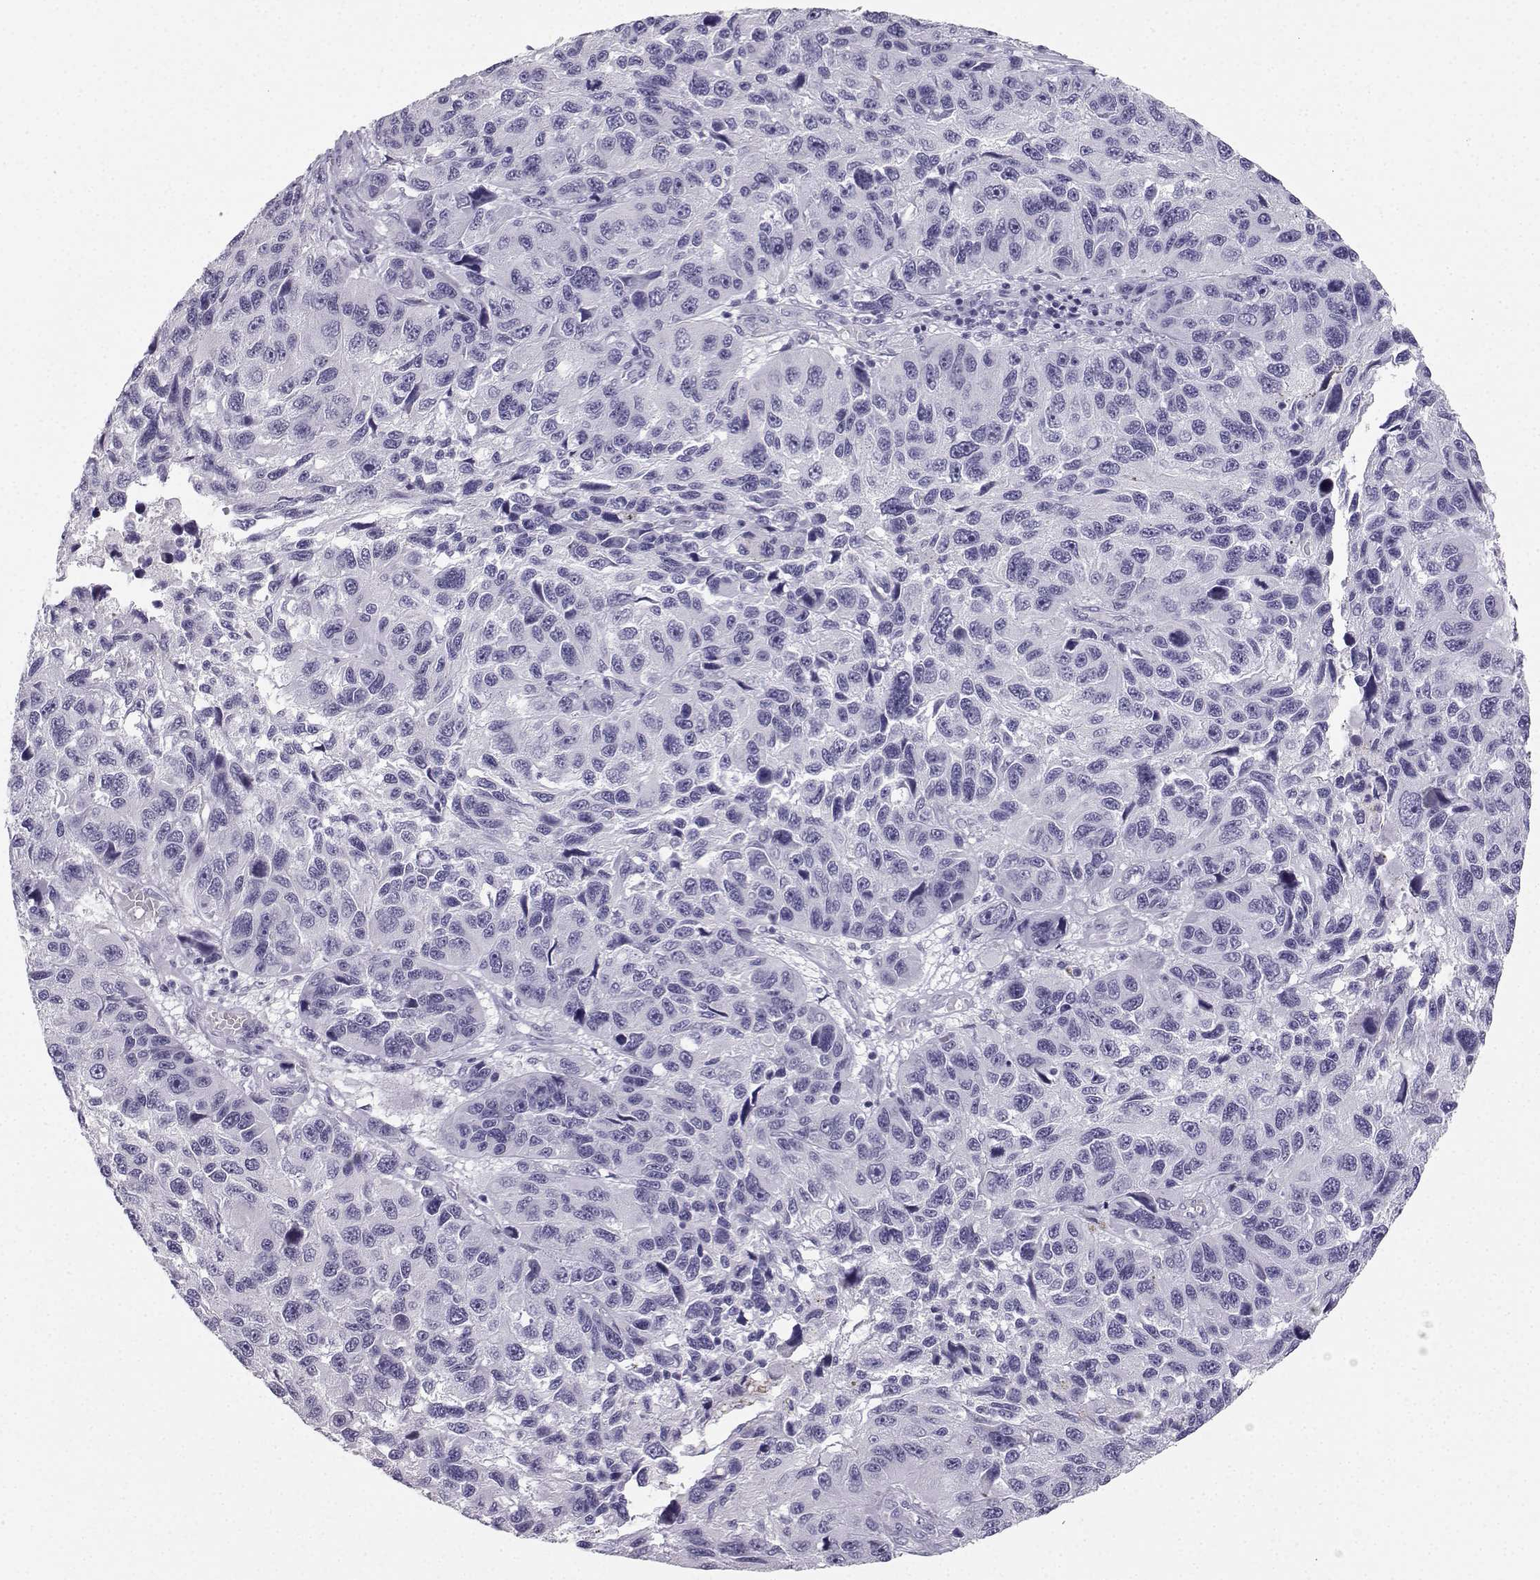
{"staining": {"intensity": "negative", "quantity": "none", "location": "none"}, "tissue": "melanoma", "cell_type": "Tumor cells", "image_type": "cancer", "snomed": [{"axis": "morphology", "description": "Malignant melanoma, NOS"}, {"axis": "topography", "description": "Skin"}], "caption": "DAB (3,3'-diaminobenzidine) immunohistochemical staining of melanoma reveals no significant positivity in tumor cells.", "gene": "IQCD", "patient": {"sex": "male", "age": 53}}